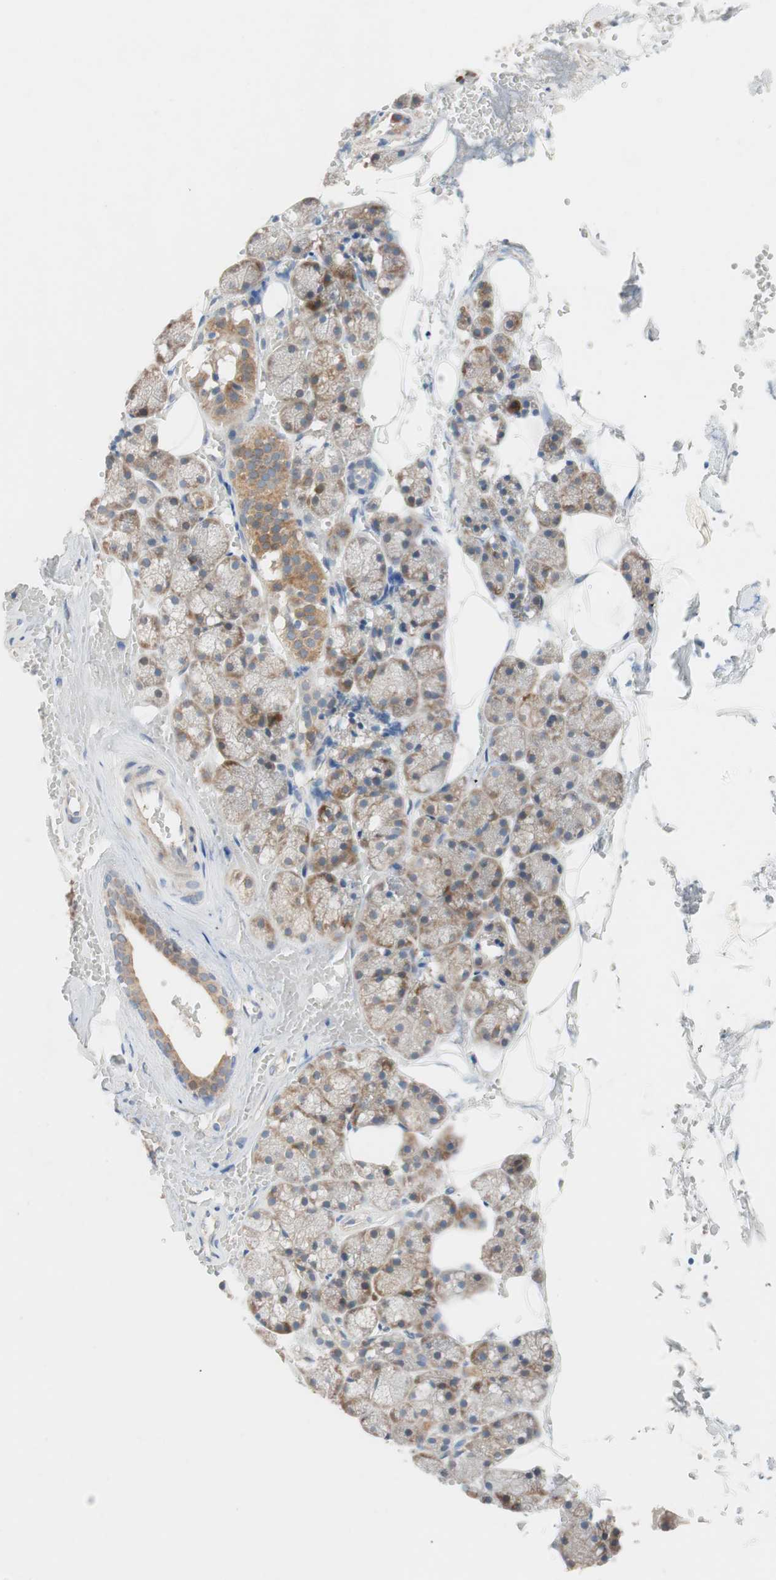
{"staining": {"intensity": "strong", "quantity": ">75%", "location": "cytoplasmic/membranous"}, "tissue": "salivary gland", "cell_type": "Glandular cells", "image_type": "normal", "snomed": [{"axis": "morphology", "description": "Normal tissue, NOS"}, {"axis": "topography", "description": "Salivary gland"}], "caption": "A histopathology image of human salivary gland stained for a protein exhibits strong cytoplasmic/membranous brown staining in glandular cells.", "gene": "FAAH", "patient": {"sex": "male", "age": 62}}